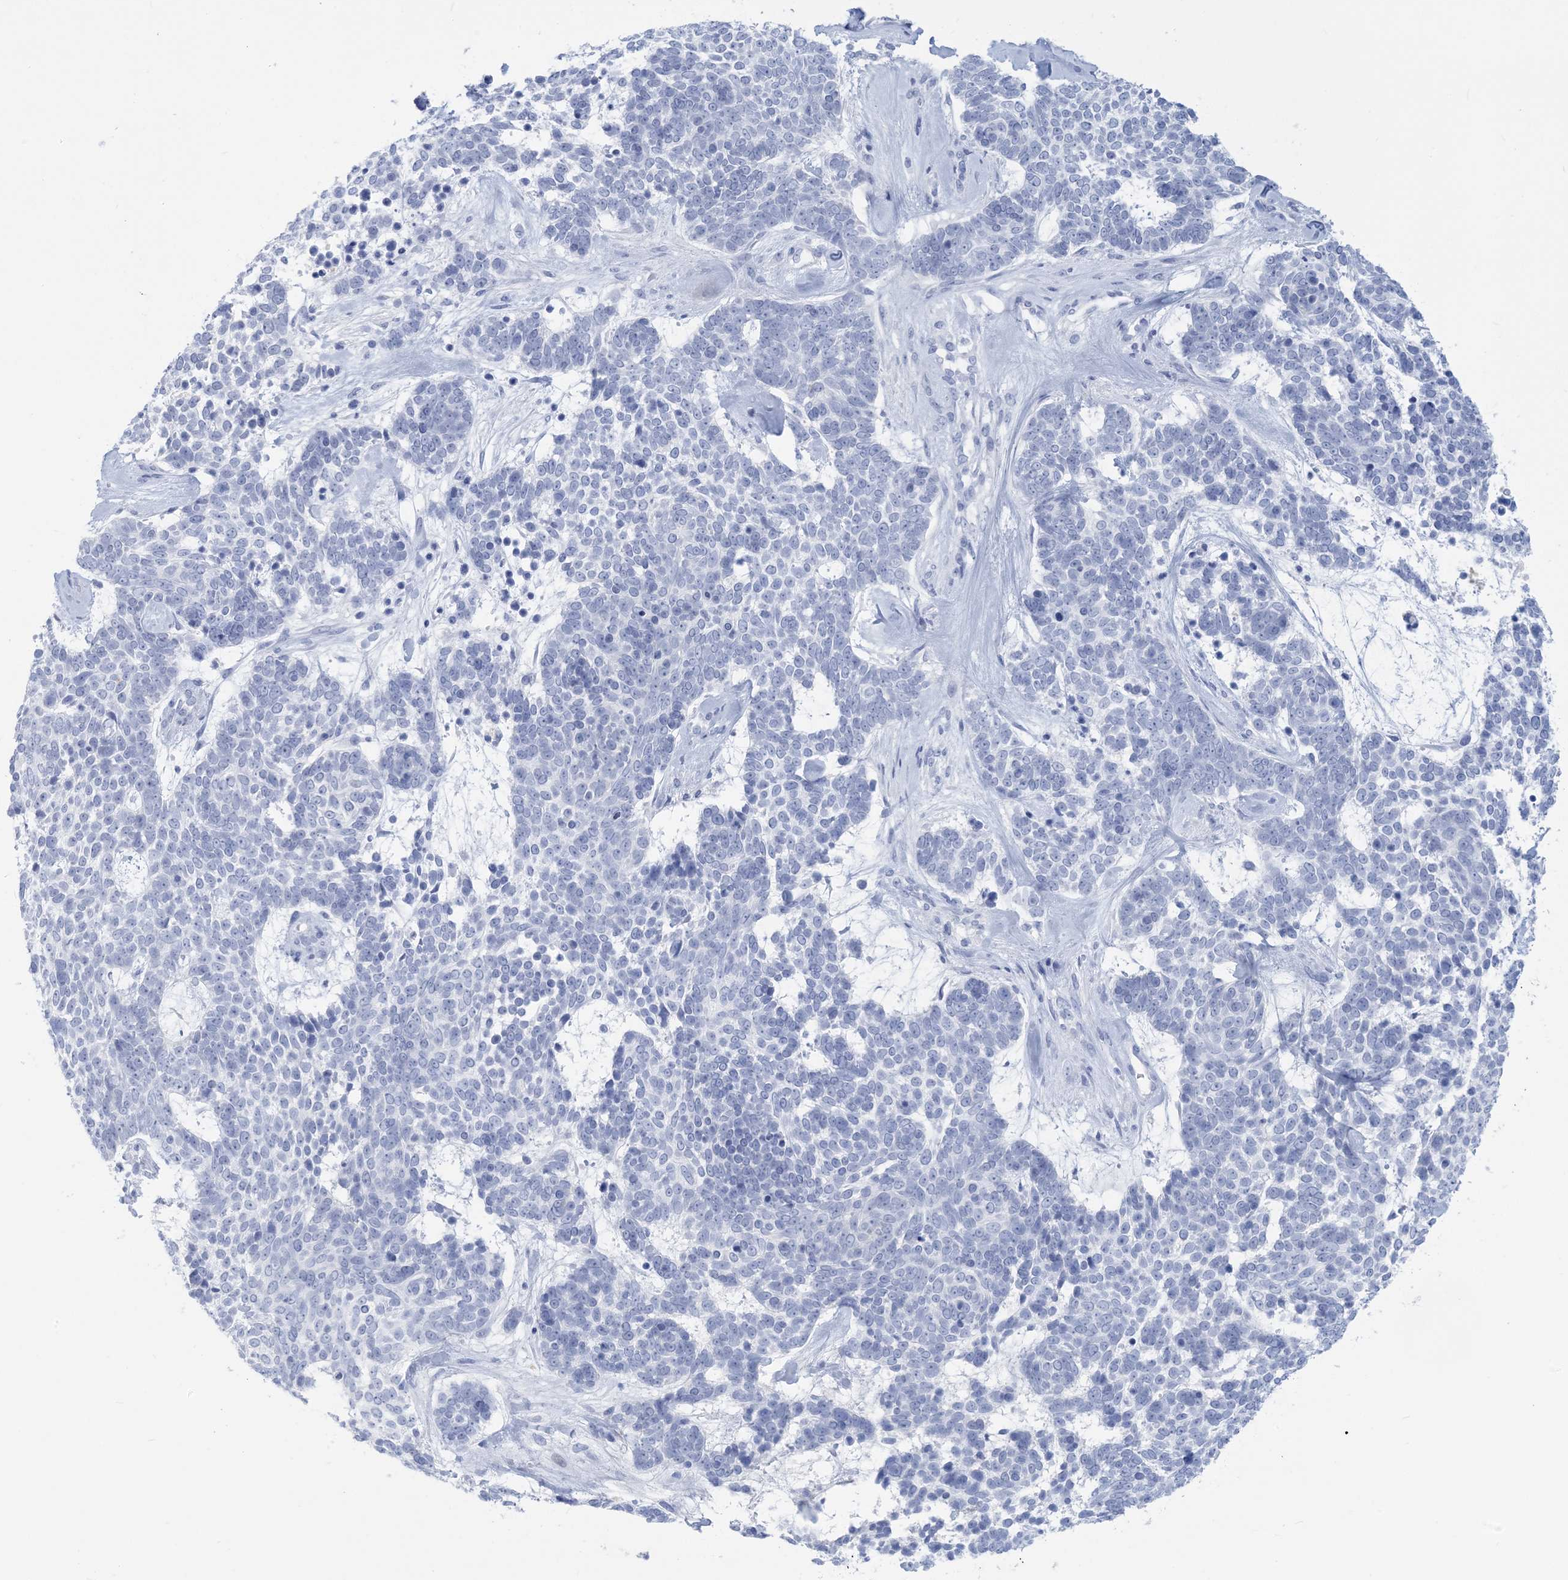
{"staining": {"intensity": "negative", "quantity": "none", "location": "none"}, "tissue": "skin cancer", "cell_type": "Tumor cells", "image_type": "cancer", "snomed": [{"axis": "morphology", "description": "Basal cell carcinoma"}, {"axis": "topography", "description": "Skin"}], "caption": "Human basal cell carcinoma (skin) stained for a protein using IHC reveals no positivity in tumor cells.", "gene": "SH3YL1", "patient": {"sex": "female", "age": 81}}